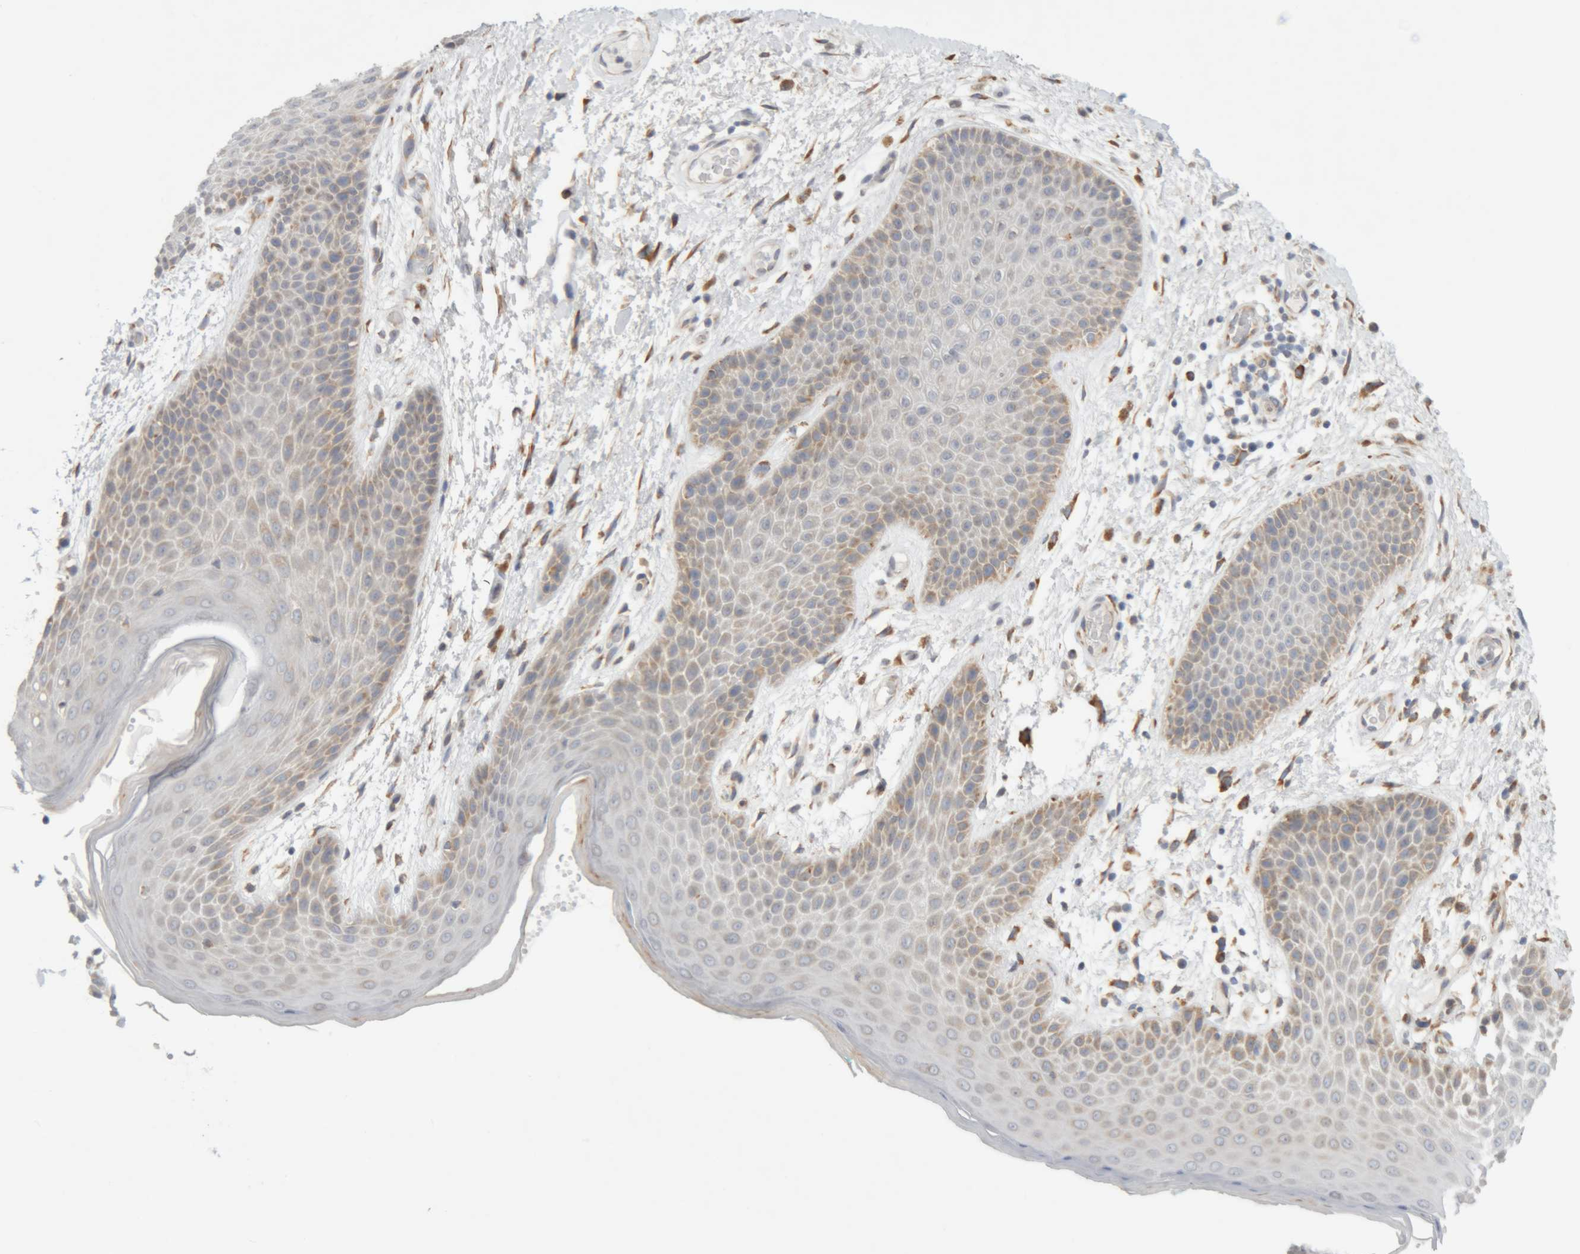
{"staining": {"intensity": "weak", "quantity": "25%-75%", "location": "cytoplasmic/membranous"}, "tissue": "skin", "cell_type": "Epidermal cells", "image_type": "normal", "snomed": [{"axis": "morphology", "description": "Normal tissue, NOS"}, {"axis": "topography", "description": "Anal"}], "caption": "An image showing weak cytoplasmic/membranous positivity in about 25%-75% of epidermal cells in normal skin, as visualized by brown immunohistochemical staining.", "gene": "RPN2", "patient": {"sex": "male", "age": 74}}